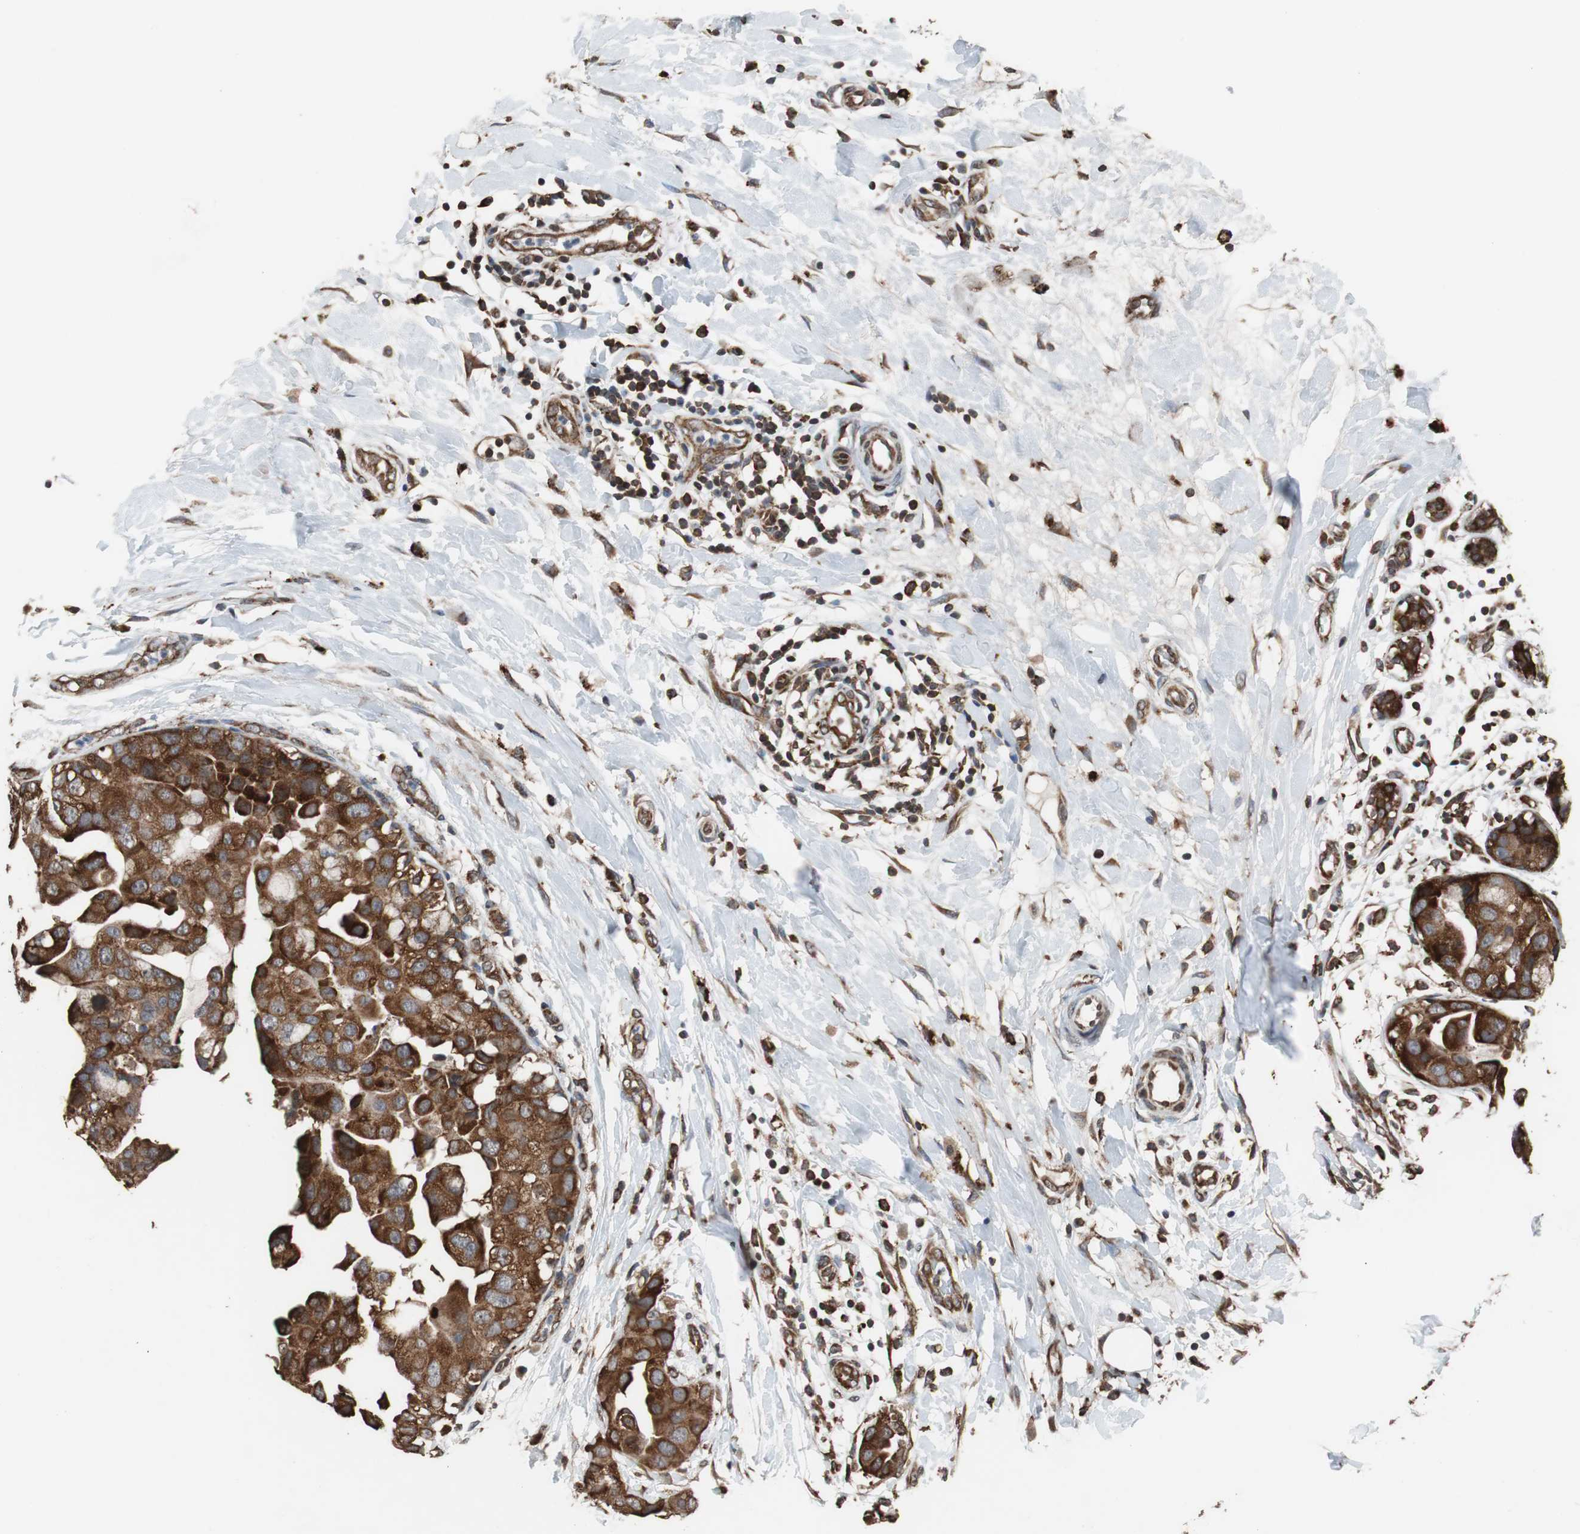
{"staining": {"intensity": "strong", "quantity": ">75%", "location": "cytoplasmic/membranous"}, "tissue": "breast cancer", "cell_type": "Tumor cells", "image_type": "cancer", "snomed": [{"axis": "morphology", "description": "Duct carcinoma"}, {"axis": "topography", "description": "Breast"}], "caption": "A histopathology image of human breast cancer stained for a protein shows strong cytoplasmic/membranous brown staining in tumor cells. (DAB (3,3'-diaminobenzidine) IHC with brightfield microscopy, high magnification).", "gene": "USP10", "patient": {"sex": "female", "age": 40}}